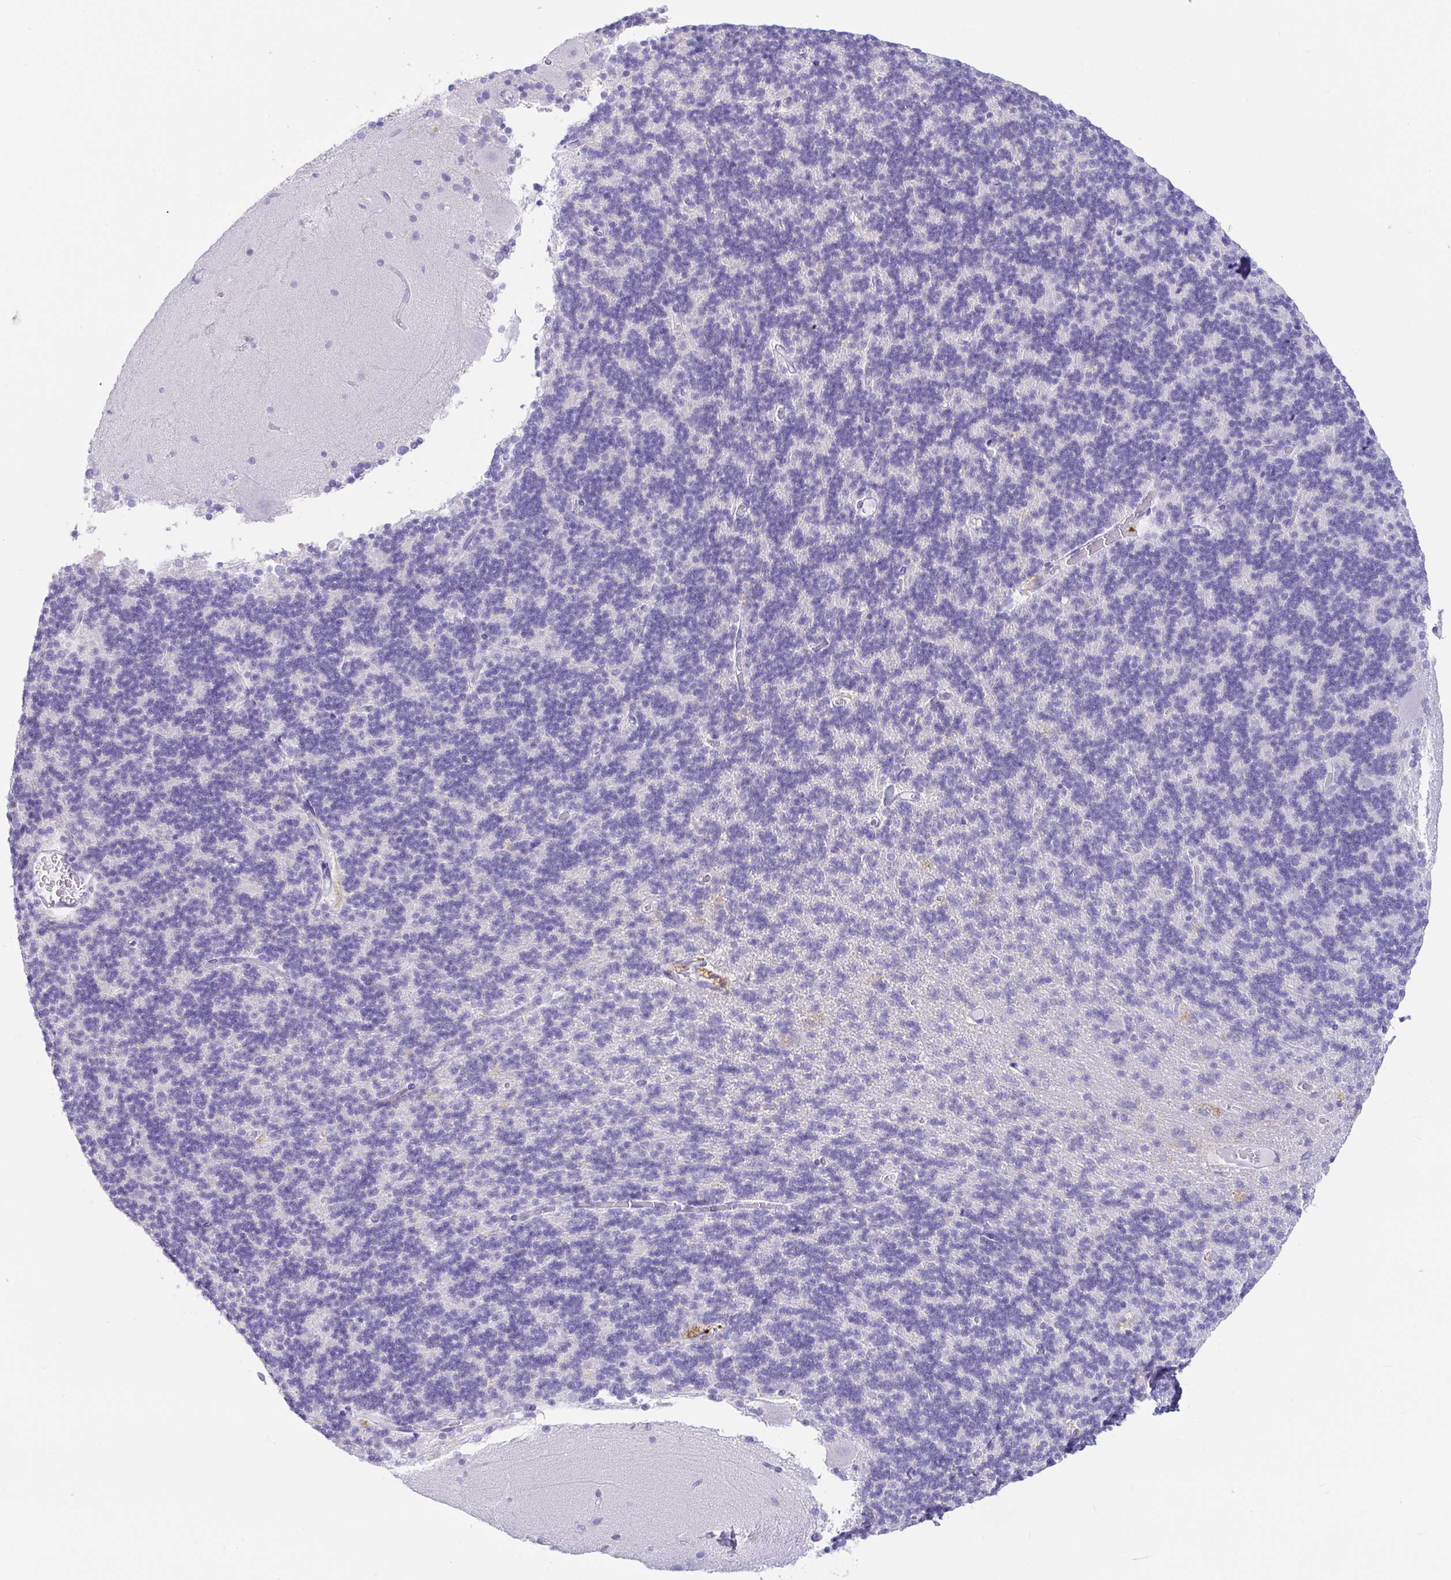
{"staining": {"intensity": "negative", "quantity": "none", "location": "none"}, "tissue": "cerebellum", "cell_type": "Cells in granular layer", "image_type": "normal", "snomed": [{"axis": "morphology", "description": "Normal tissue, NOS"}, {"axis": "topography", "description": "Cerebellum"}], "caption": "An immunohistochemistry micrograph of normal cerebellum is shown. There is no staining in cells in granular layer of cerebellum. (Stains: DAB (3,3'-diaminobenzidine) immunohistochemistry (IHC) with hematoxylin counter stain, Microscopy: brightfield microscopy at high magnification).", "gene": "PAX8", "patient": {"sex": "female", "age": 54}}